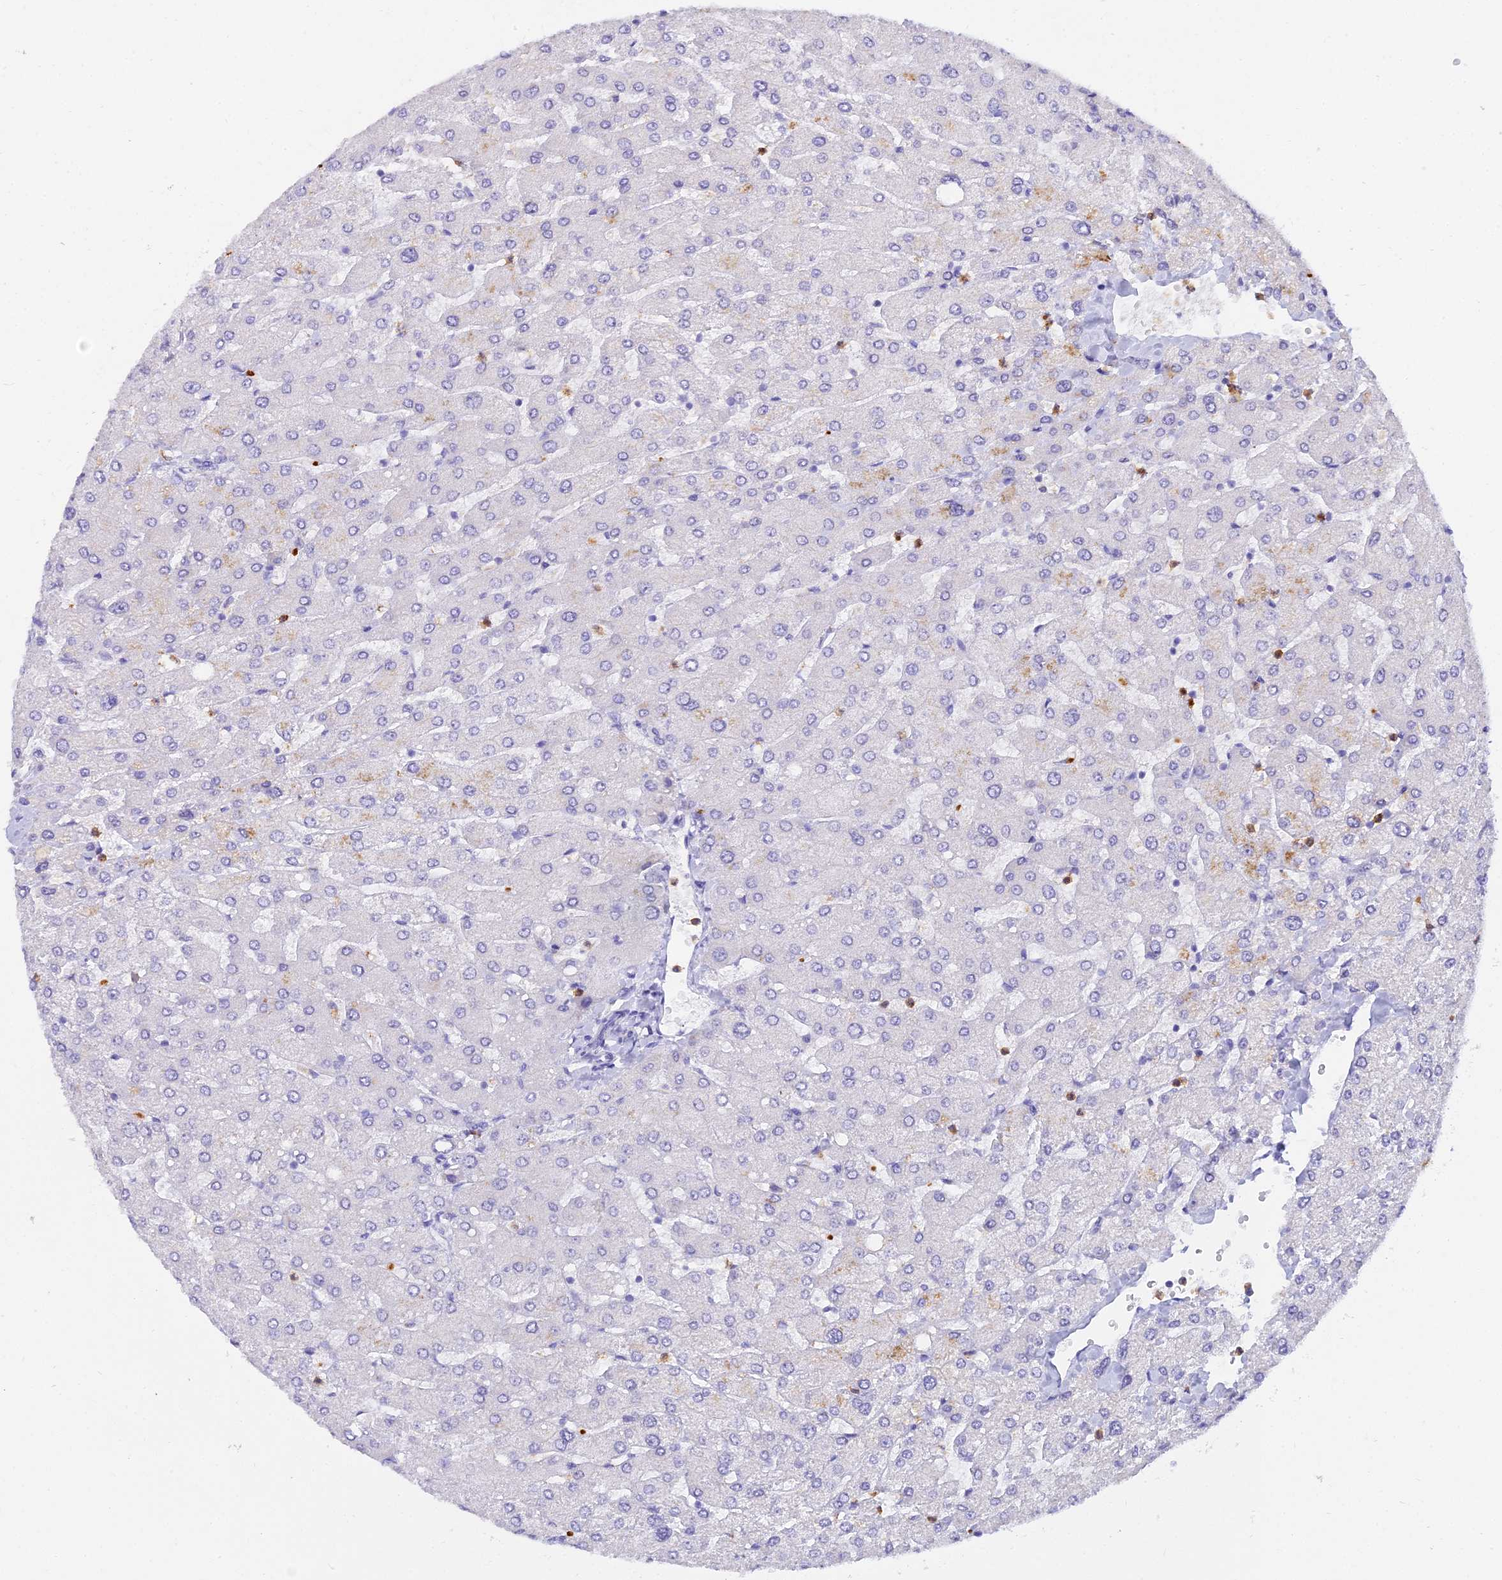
{"staining": {"intensity": "negative", "quantity": "none", "location": "none"}, "tissue": "liver", "cell_type": "Cholangiocytes", "image_type": "normal", "snomed": [{"axis": "morphology", "description": "Normal tissue, NOS"}, {"axis": "topography", "description": "Liver"}], "caption": "This is an IHC micrograph of unremarkable human liver. There is no expression in cholangiocytes.", "gene": "VWC2L", "patient": {"sex": "male", "age": 55}}